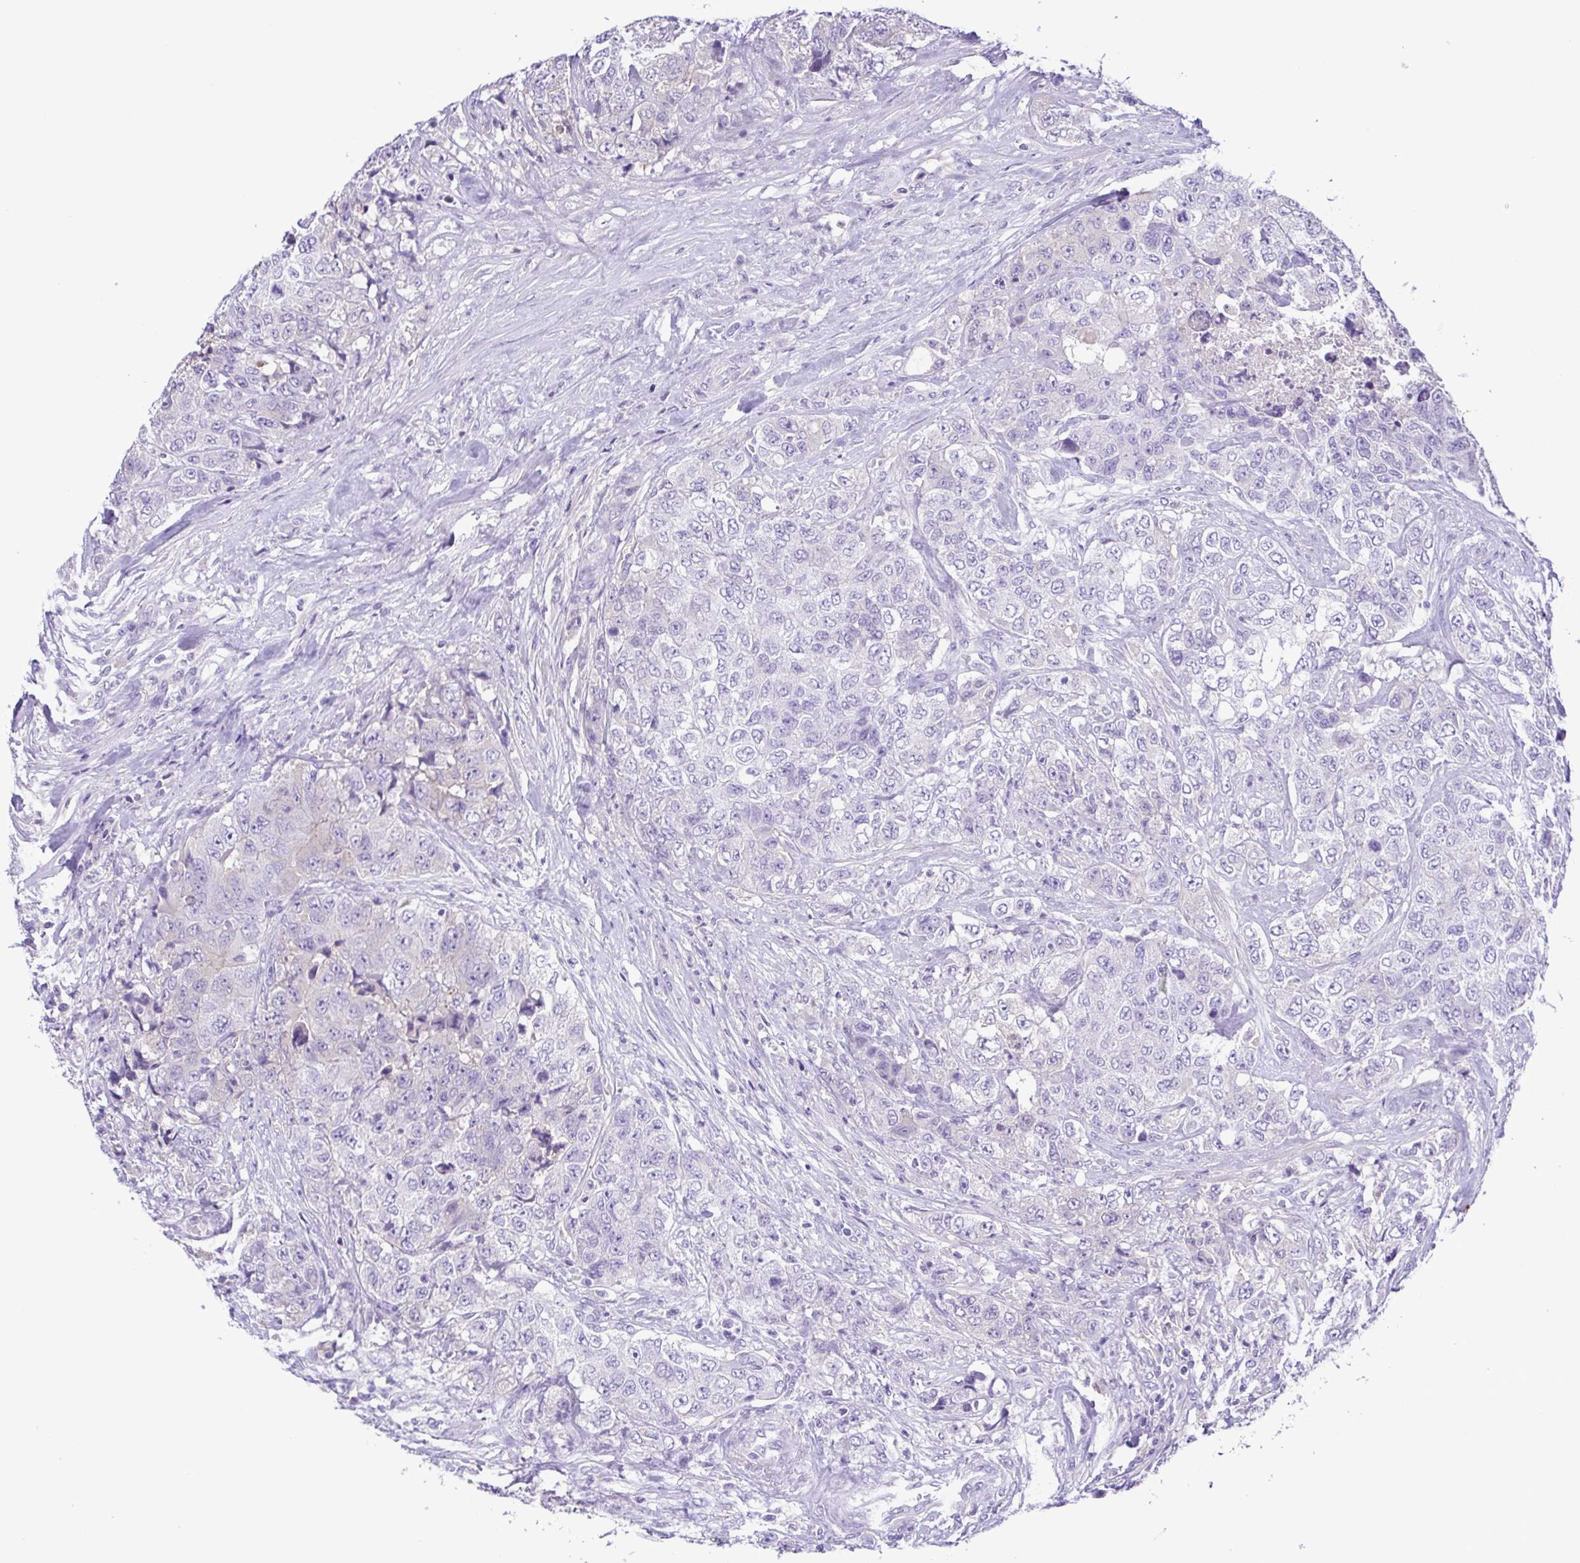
{"staining": {"intensity": "negative", "quantity": "none", "location": "none"}, "tissue": "urothelial cancer", "cell_type": "Tumor cells", "image_type": "cancer", "snomed": [{"axis": "morphology", "description": "Urothelial carcinoma, High grade"}, {"axis": "topography", "description": "Urinary bladder"}], "caption": "A histopathology image of high-grade urothelial carcinoma stained for a protein shows no brown staining in tumor cells. (Brightfield microscopy of DAB (3,3'-diaminobenzidine) immunohistochemistry at high magnification).", "gene": "IGFL1", "patient": {"sex": "female", "age": 78}}